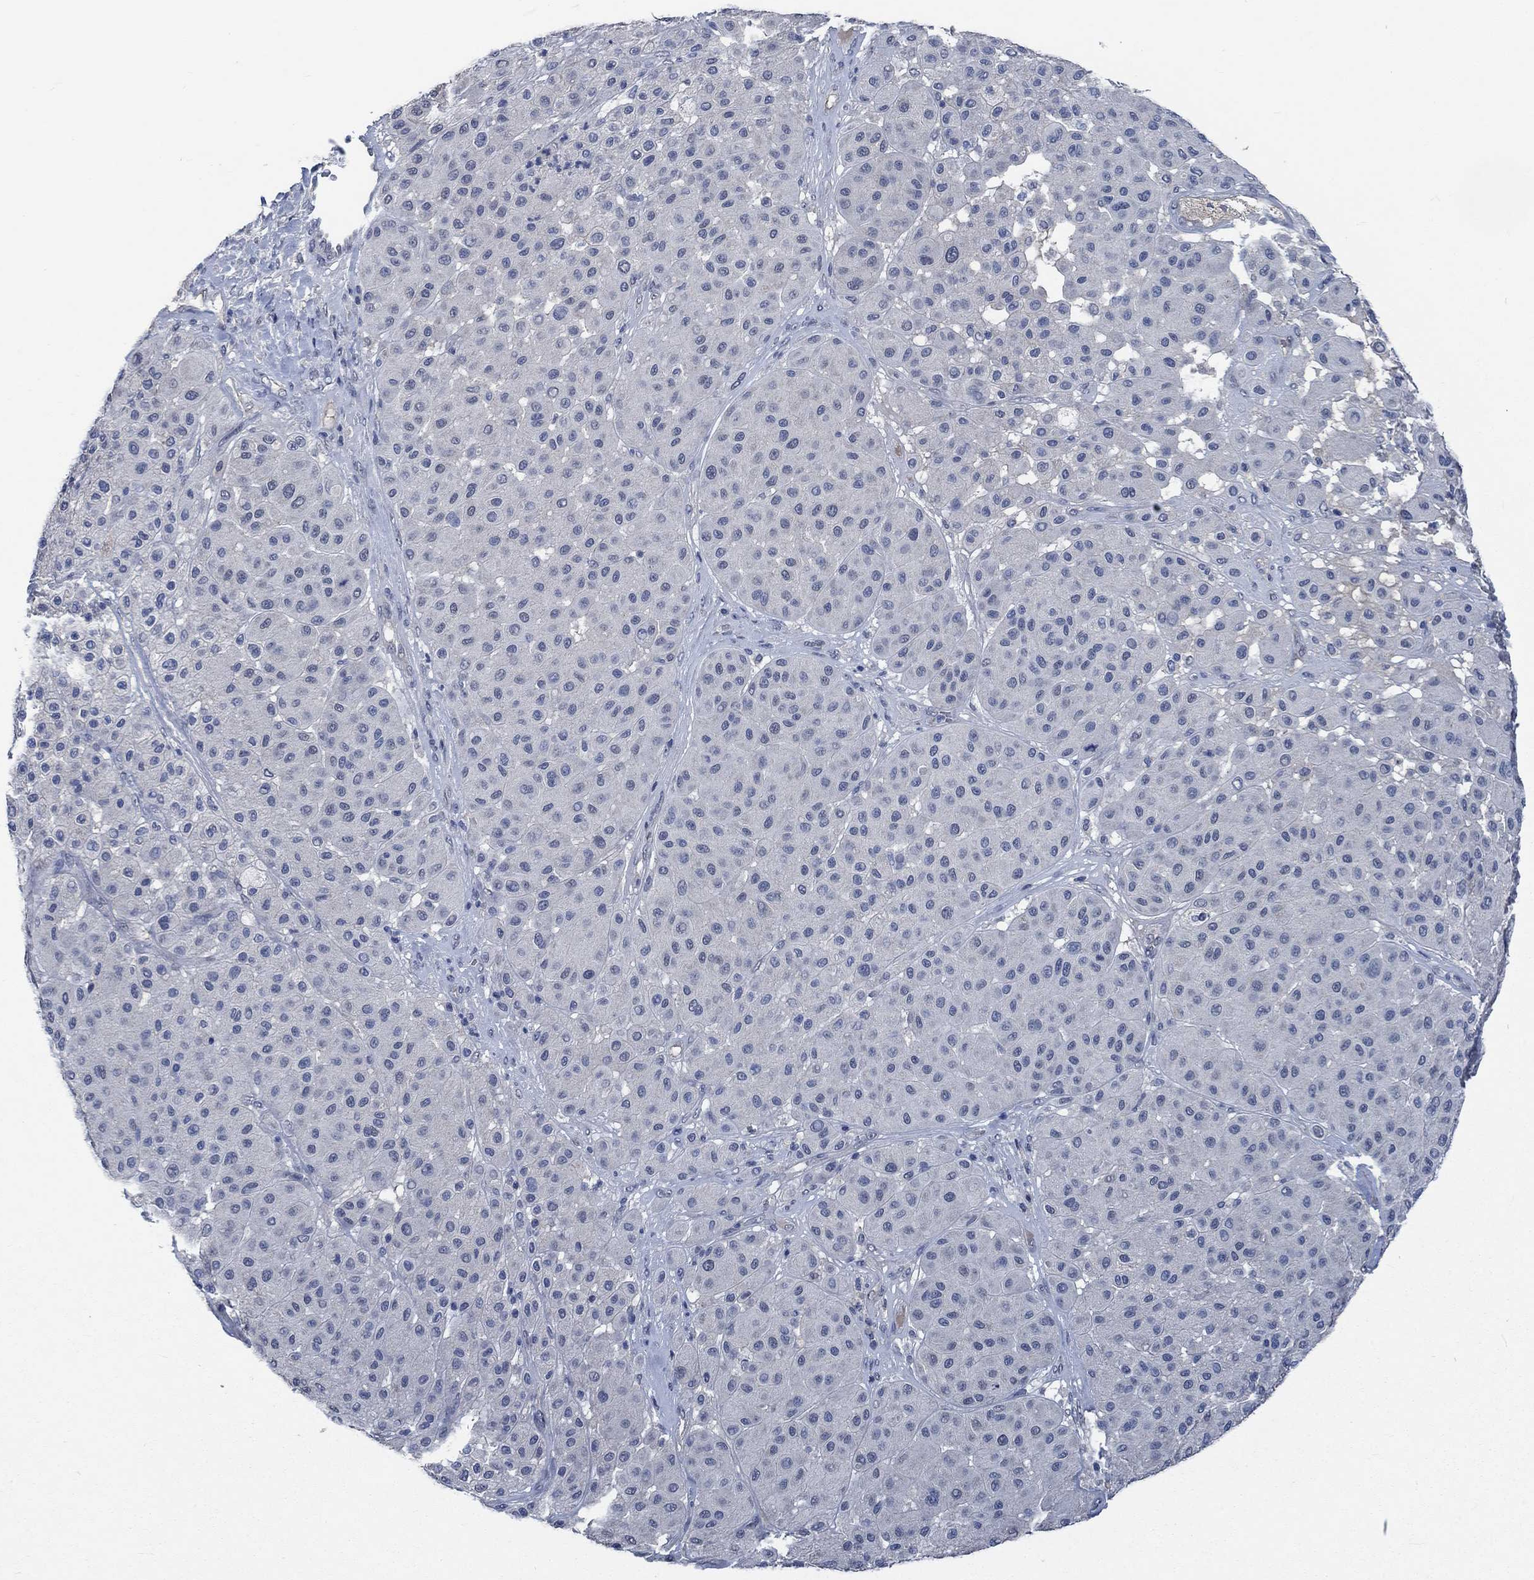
{"staining": {"intensity": "negative", "quantity": "none", "location": "none"}, "tissue": "melanoma", "cell_type": "Tumor cells", "image_type": "cancer", "snomed": [{"axis": "morphology", "description": "Malignant melanoma, Metastatic site"}, {"axis": "topography", "description": "Smooth muscle"}], "caption": "Human melanoma stained for a protein using immunohistochemistry (IHC) shows no expression in tumor cells.", "gene": "OBSCN", "patient": {"sex": "male", "age": 41}}